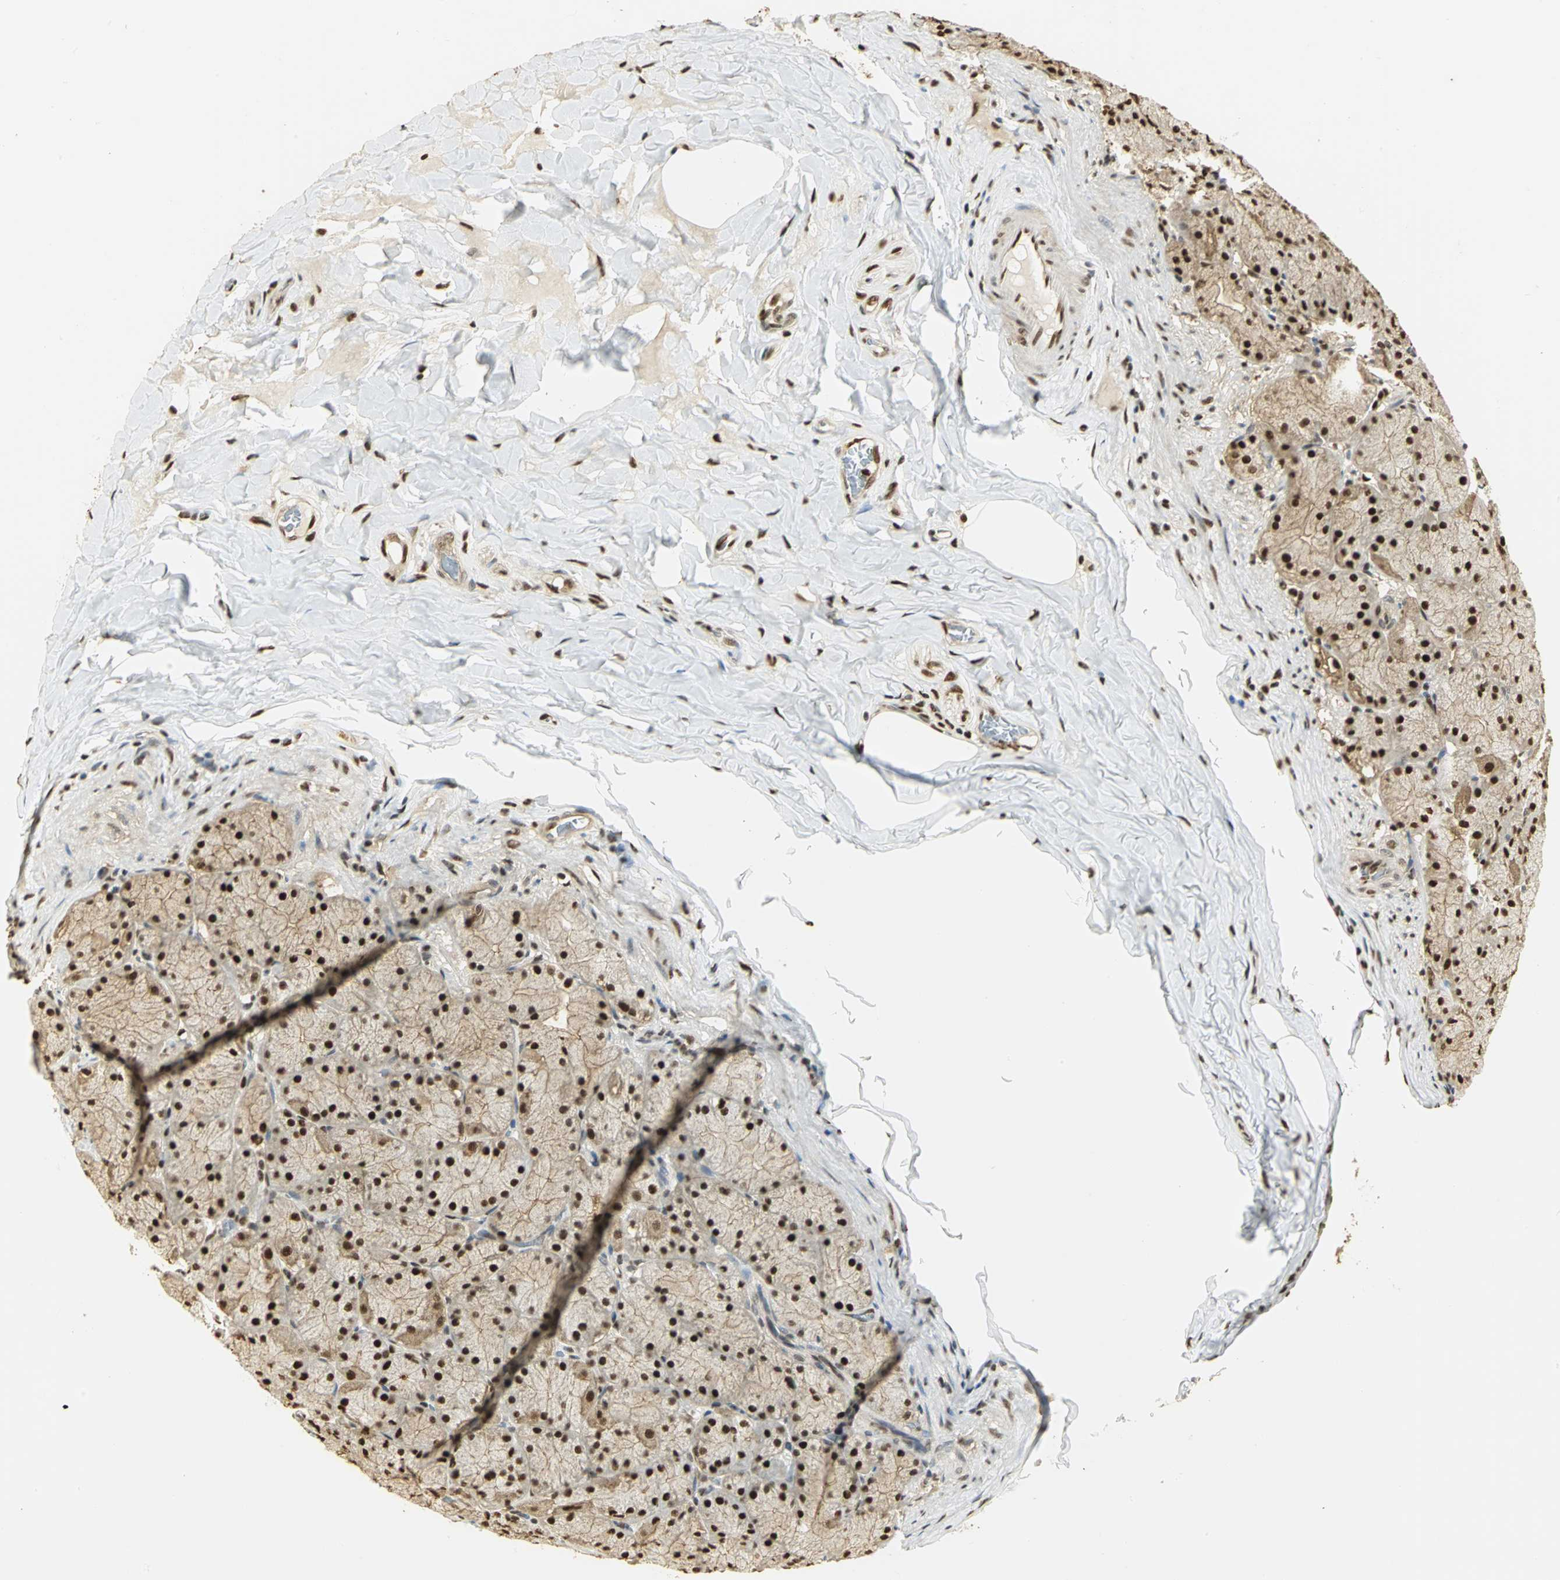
{"staining": {"intensity": "strong", "quantity": ">75%", "location": "nuclear"}, "tissue": "stomach", "cell_type": "Glandular cells", "image_type": "normal", "snomed": [{"axis": "morphology", "description": "Normal tissue, NOS"}, {"axis": "topography", "description": "Stomach, upper"}], "caption": "This photomicrograph demonstrates IHC staining of benign stomach, with high strong nuclear expression in approximately >75% of glandular cells.", "gene": "SET", "patient": {"sex": "female", "age": 56}}